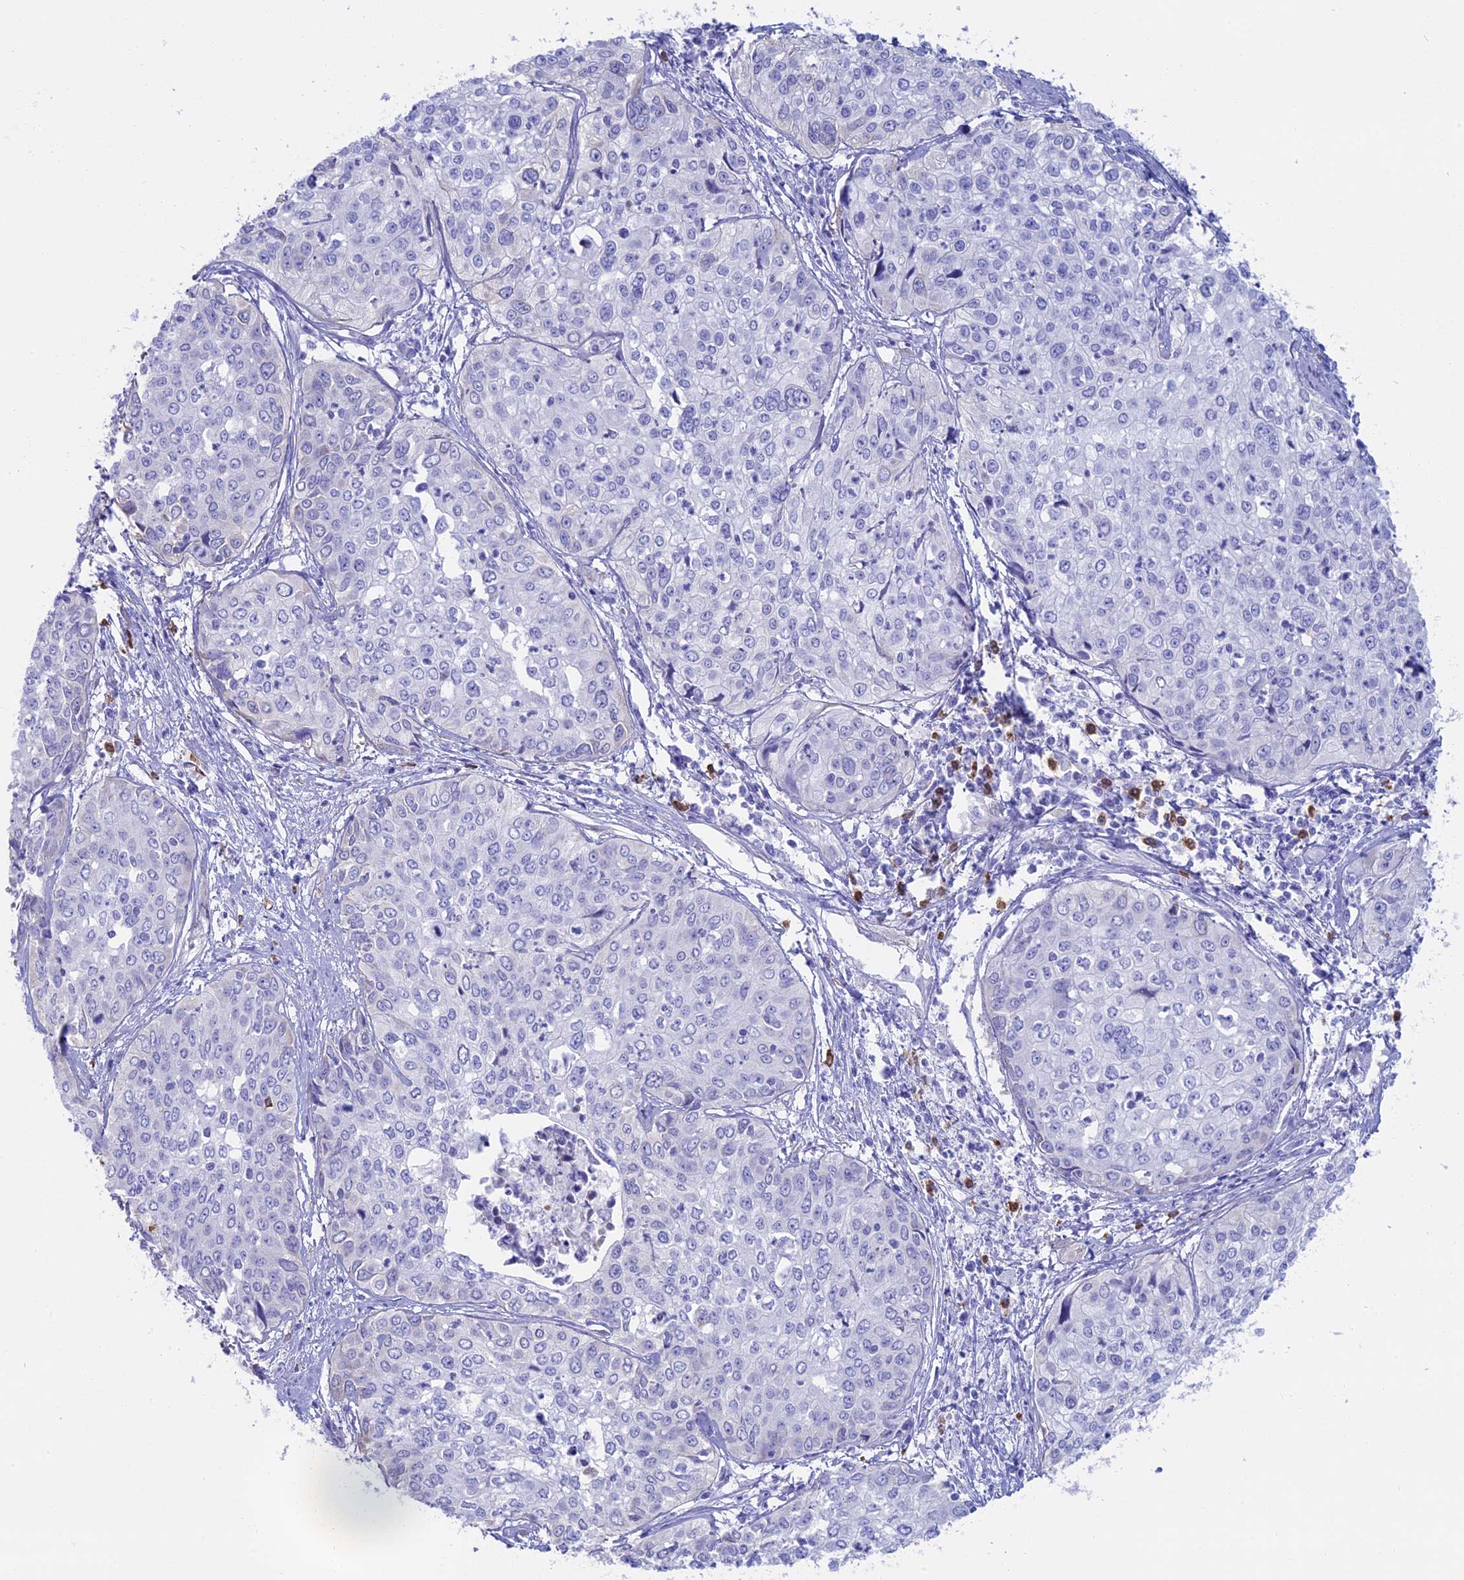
{"staining": {"intensity": "negative", "quantity": "none", "location": "none"}, "tissue": "cervical cancer", "cell_type": "Tumor cells", "image_type": "cancer", "snomed": [{"axis": "morphology", "description": "Squamous cell carcinoma, NOS"}, {"axis": "topography", "description": "Cervix"}], "caption": "The histopathology image reveals no staining of tumor cells in squamous cell carcinoma (cervical).", "gene": "OR2AE1", "patient": {"sex": "female", "age": 31}}